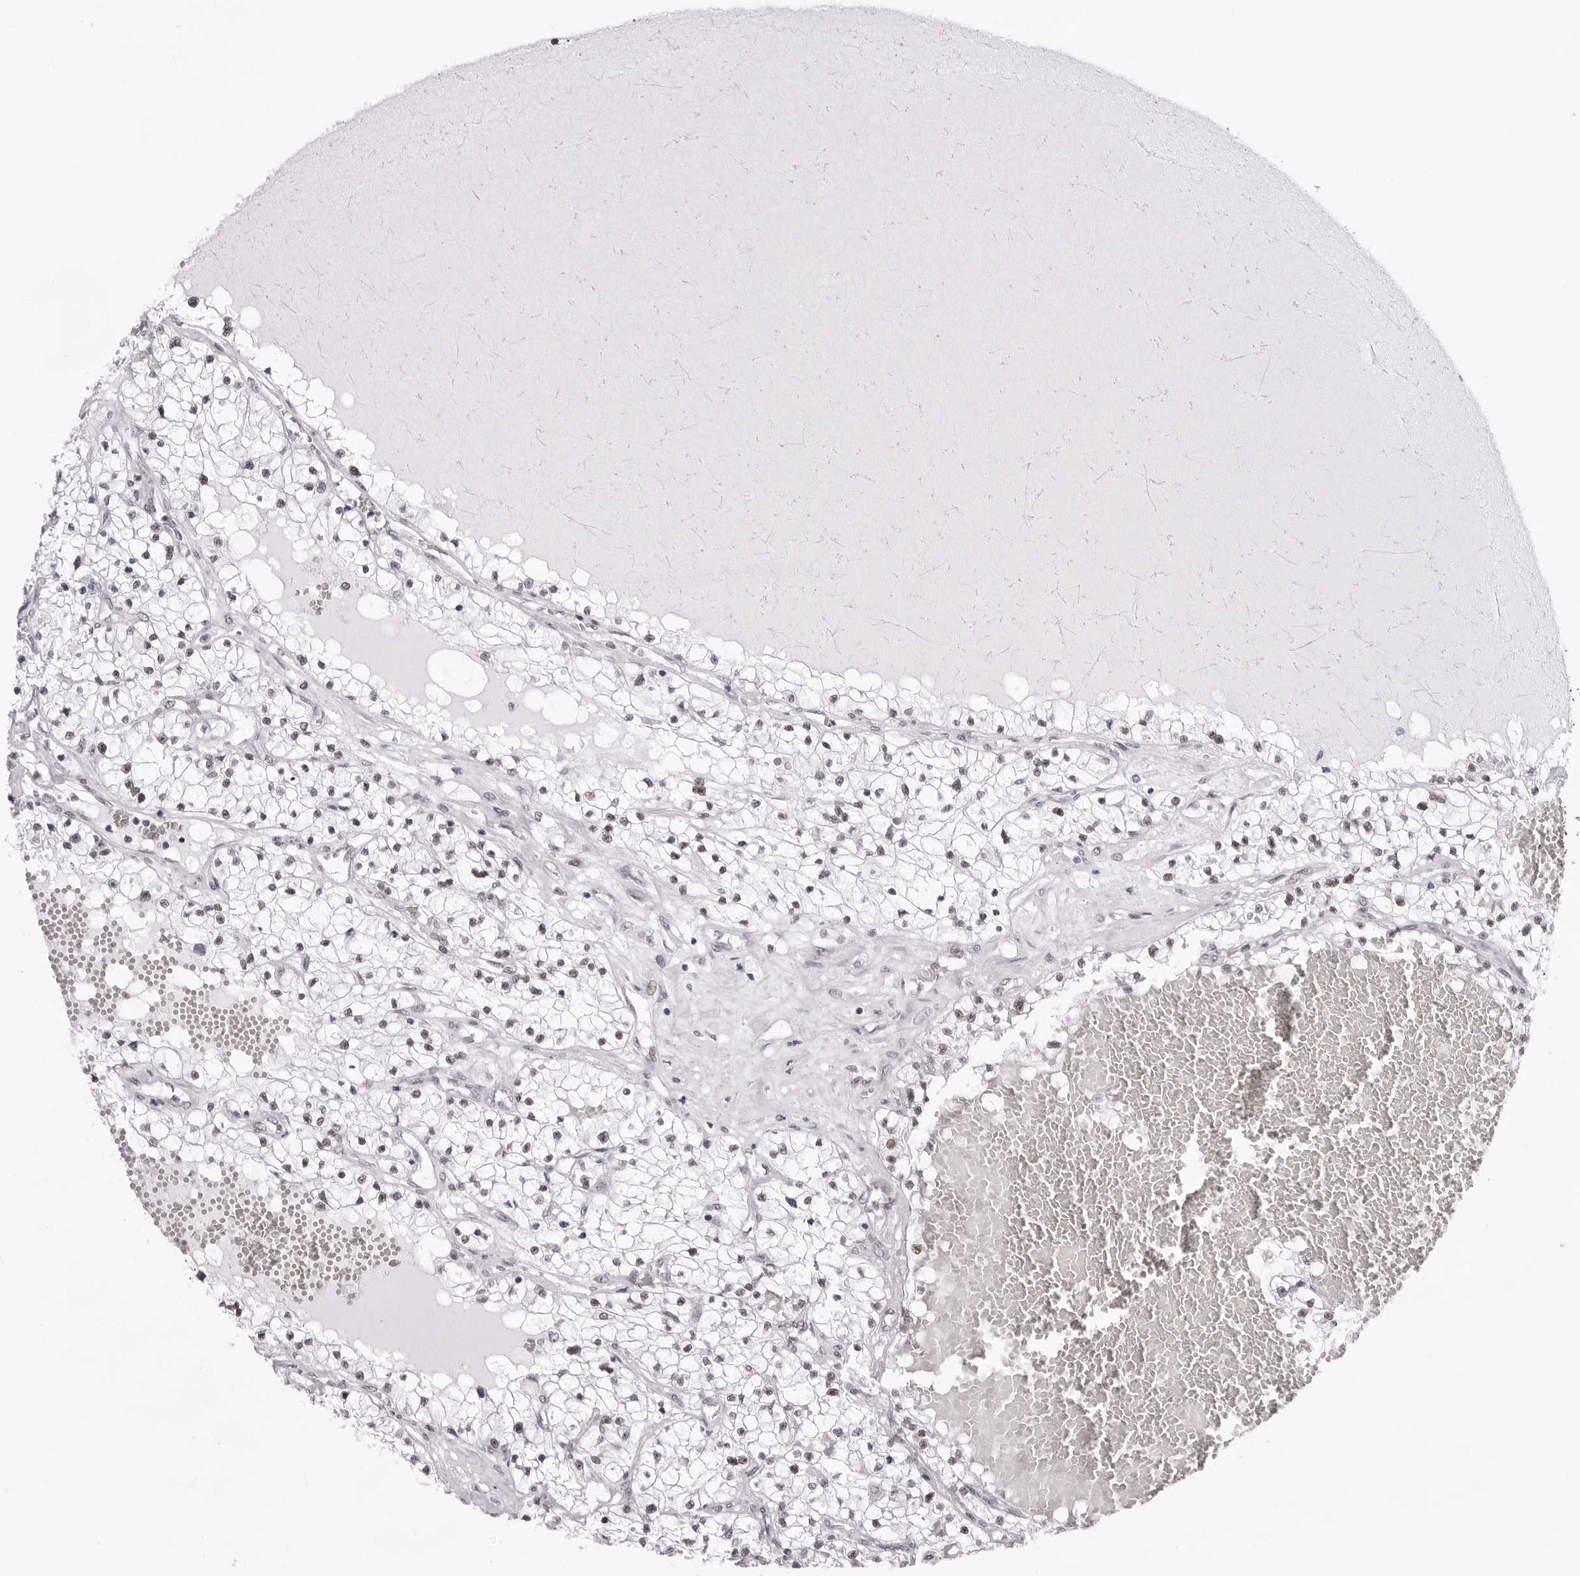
{"staining": {"intensity": "weak", "quantity": "25%-75%", "location": "nuclear"}, "tissue": "renal cancer", "cell_type": "Tumor cells", "image_type": "cancer", "snomed": [{"axis": "morphology", "description": "Normal tissue, NOS"}, {"axis": "morphology", "description": "Adenocarcinoma, NOS"}, {"axis": "topography", "description": "Kidney"}], "caption": "Immunohistochemical staining of renal cancer demonstrates weak nuclear protein positivity in approximately 25%-75% of tumor cells.", "gene": "IRF2BP2", "patient": {"sex": "male", "age": 68}}